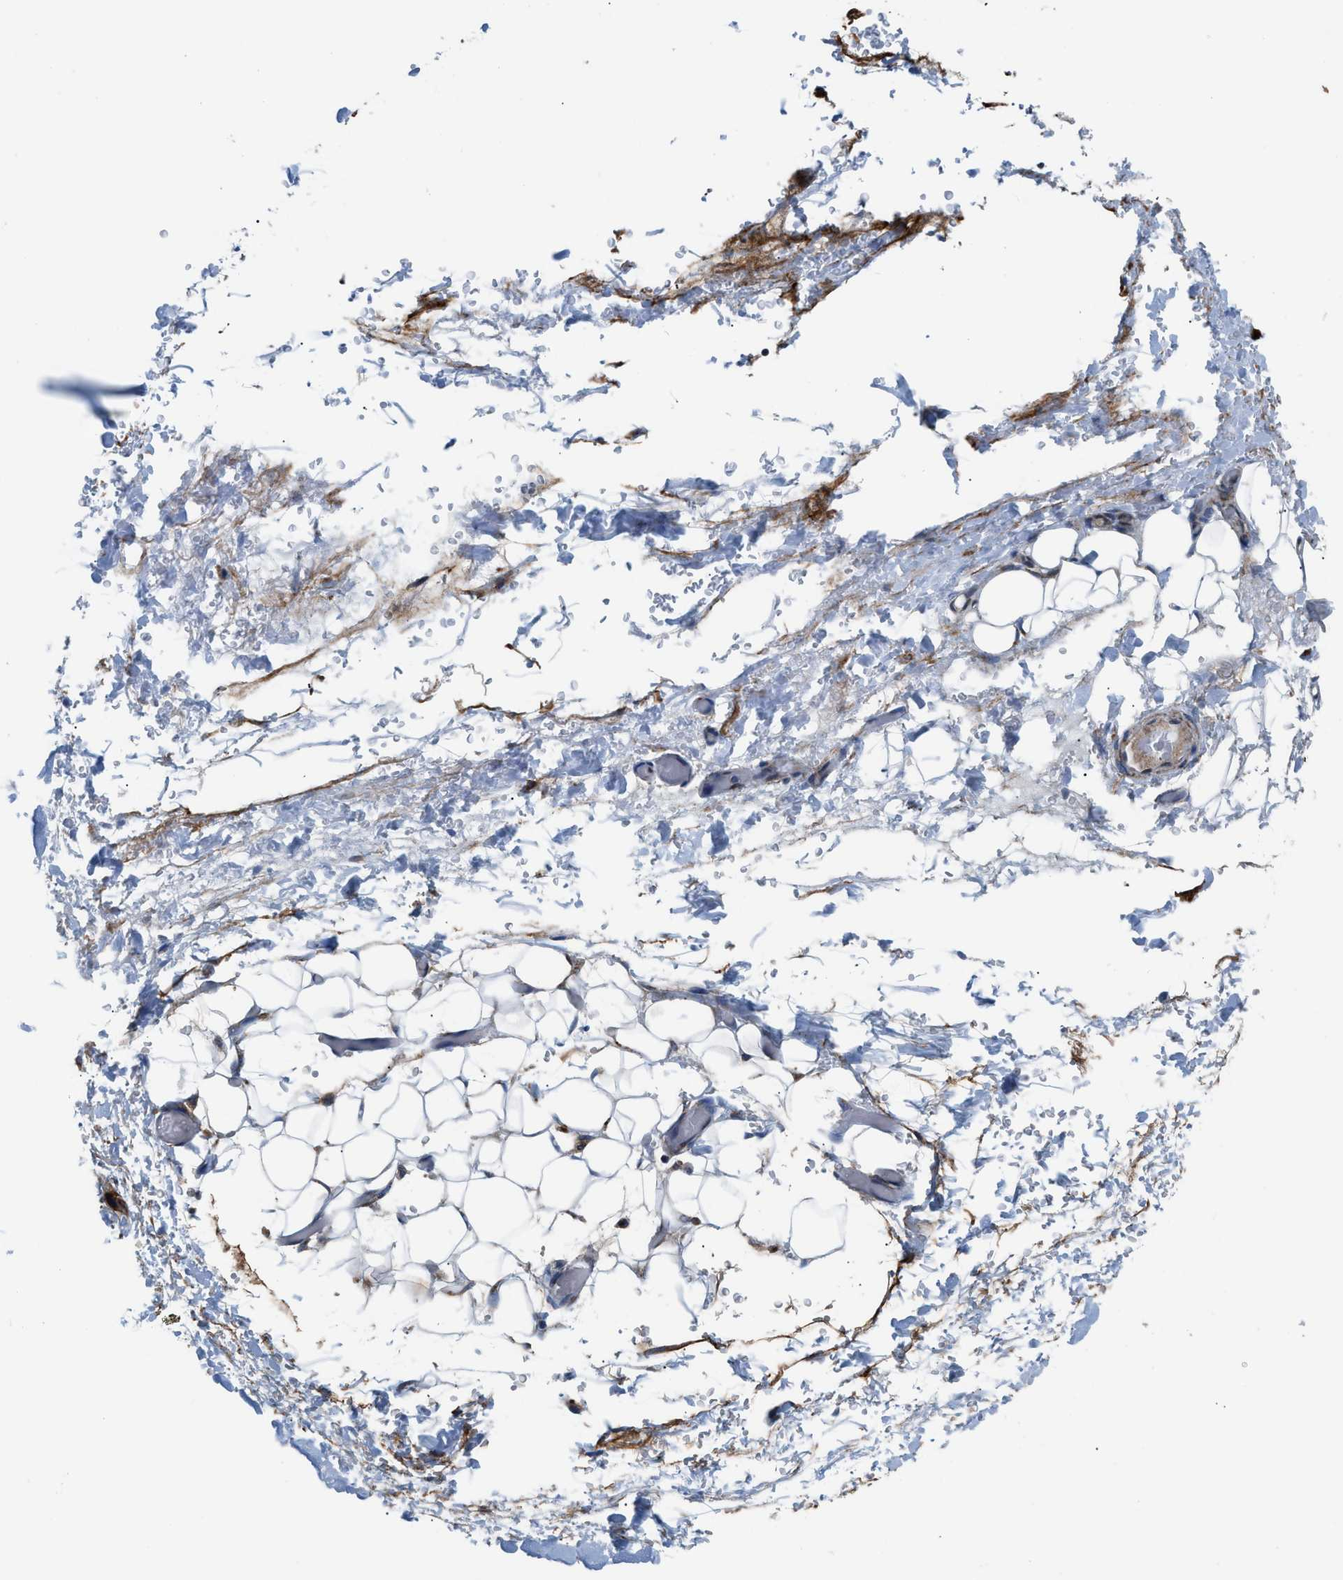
{"staining": {"intensity": "negative", "quantity": "none", "location": "none"}, "tissue": "adipose tissue", "cell_type": "Adipocytes", "image_type": "normal", "snomed": [{"axis": "morphology", "description": "Normal tissue, NOS"}, {"axis": "morphology", "description": "Adenocarcinoma, NOS"}, {"axis": "topography", "description": "Esophagus"}], "caption": "Immunohistochemistry (IHC) of normal adipose tissue exhibits no staining in adipocytes.", "gene": "LMO2", "patient": {"sex": "male", "age": 62}}